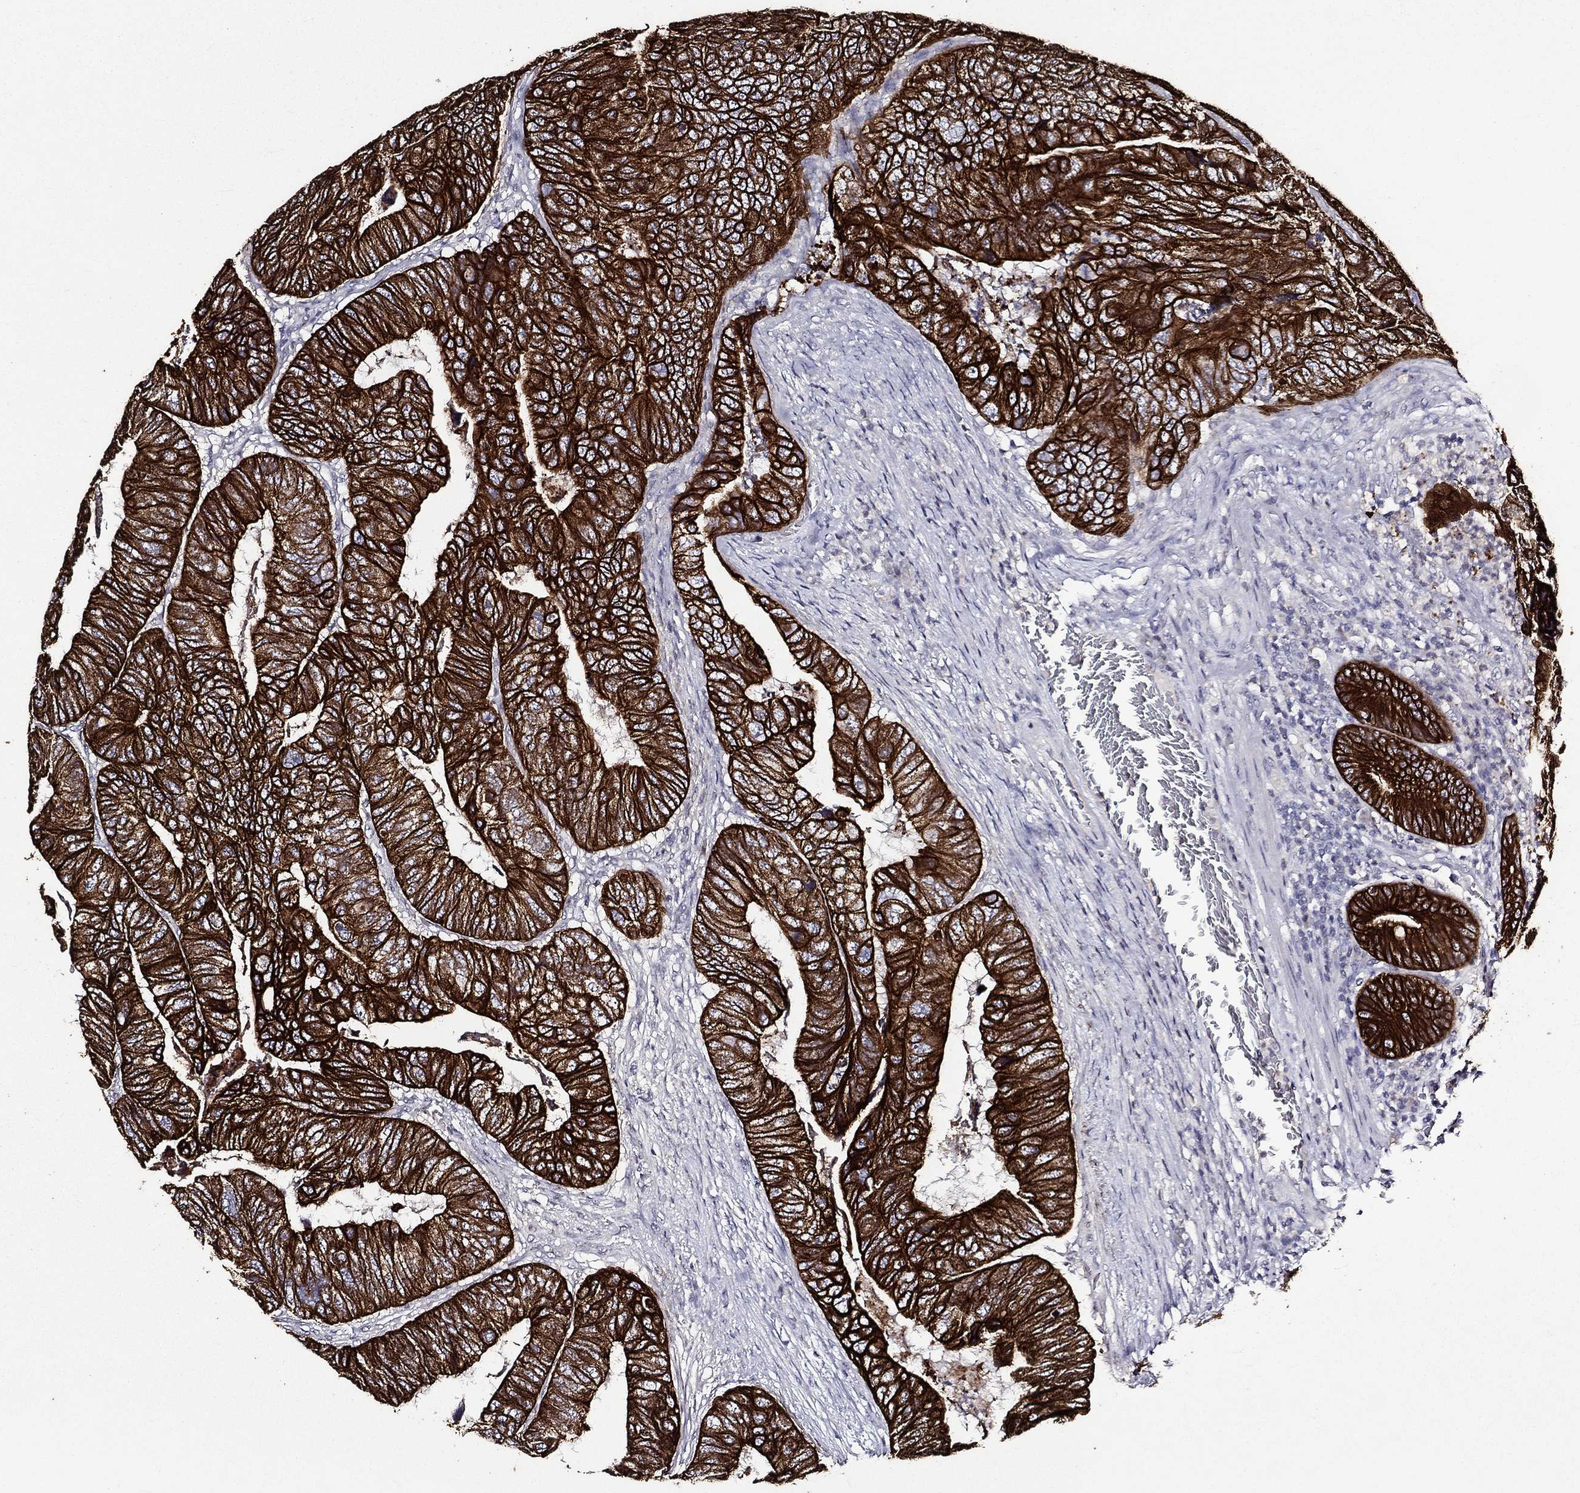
{"staining": {"intensity": "strong", "quantity": ">75%", "location": "cytoplasmic/membranous"}, "tissue": "colorectal cancer", "cell_type": "Tumor cells", "image_type": "cancer", "snomed": [{"axis": "morphology", "description": "Adenocarcinoma, NOS"}, {"axis": "topography", "description": "Colon"}], "caption": "A brown stain labels strong cytoplasmic/membranous positivity of a protein in colorectal adenocarcinoma tumor cells. Using DAB (3,3'-diaminobenzidine) (brown) and hematoxylin (blue) stains, captured at high magnification using brightfield microscopy.", "gene": "KRT7", "patient": {"sex": "female", "age": 67}}